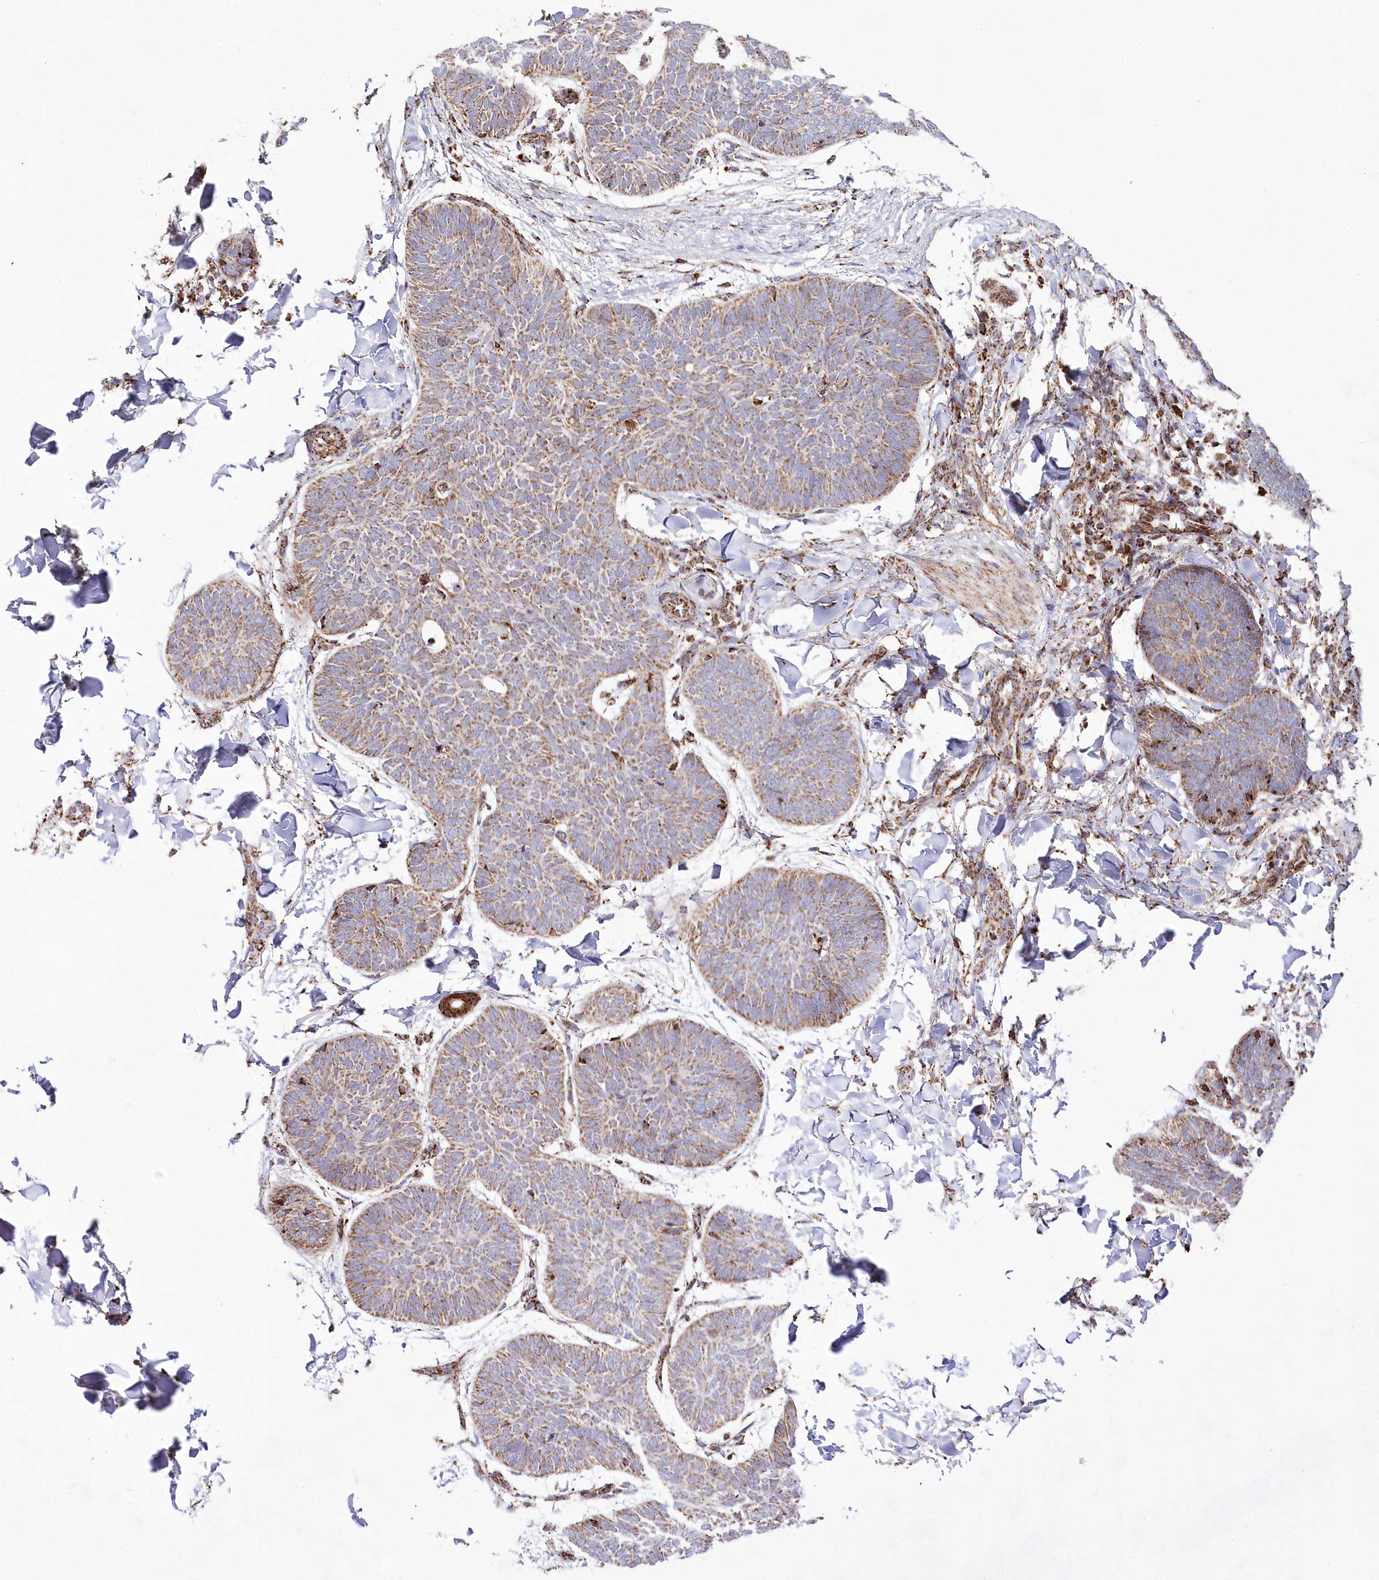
{"staining": {"intensity": "moderate", "quantity": ">75%", "location": "cytoplasmic/membranous"}, "tissue": "skin cancer", "cell_type": "Tumor cells", "image_type": "cancer", "snomed": [{"axis": "morphology", "description": "Normal tissue, NOS"}, {"axis": "morphology", "description": "Basal cell carcinoma"}, {"axis": "topography", "description": "Skin"}], "caption": "Protein staining of basal cell carcinoma (skin) tissue reveals moderate cytoplasmic/membranous expression in approximately >75% of tumor cells.", "gene": "HADHB", "patient": {"sex": "male", "age": 50}}